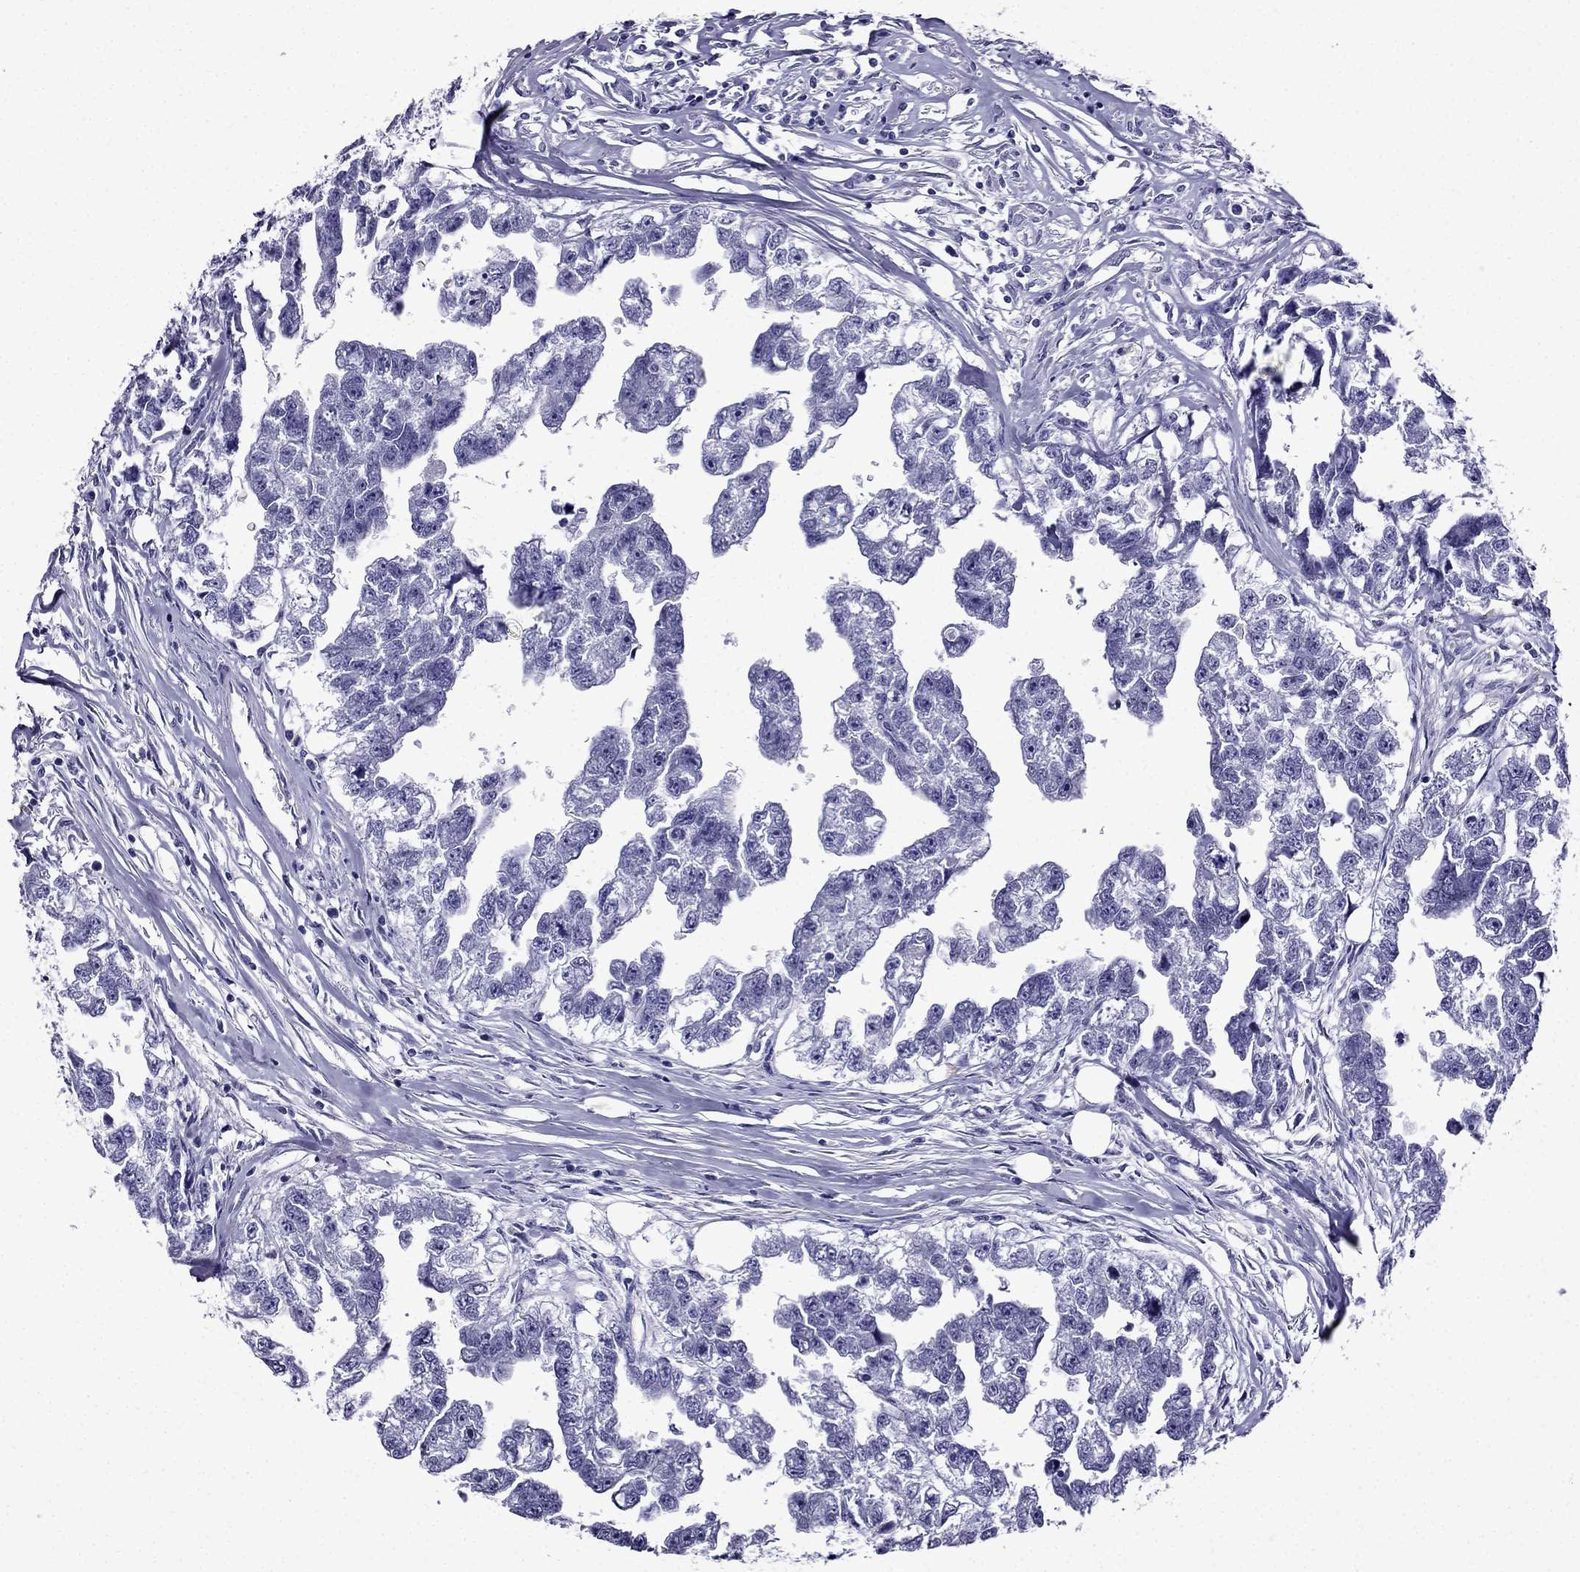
{"staining": {"intensity": "negative", "quantity": "none", "location": "none"}, "tissue": "testis cancer", "cell_type": "Tumor cells", "image_type": "cancer", "snomed": [{"axis": "morphology", "description": "Carcinoma, Embryonal, NOS"}, {"axis": "morphology", "description": "Teratoma, malignant, NOS"}, {"axis": "topography", "description": "Testis"}], "caption": "An IHC photomicrograph of testis embryonal carcinoma is shown. There is no staining in tumor cells of testis embryonal carcinoma.", "gene": "ERC2", "patient": {"sex": "male", "age": 44}}